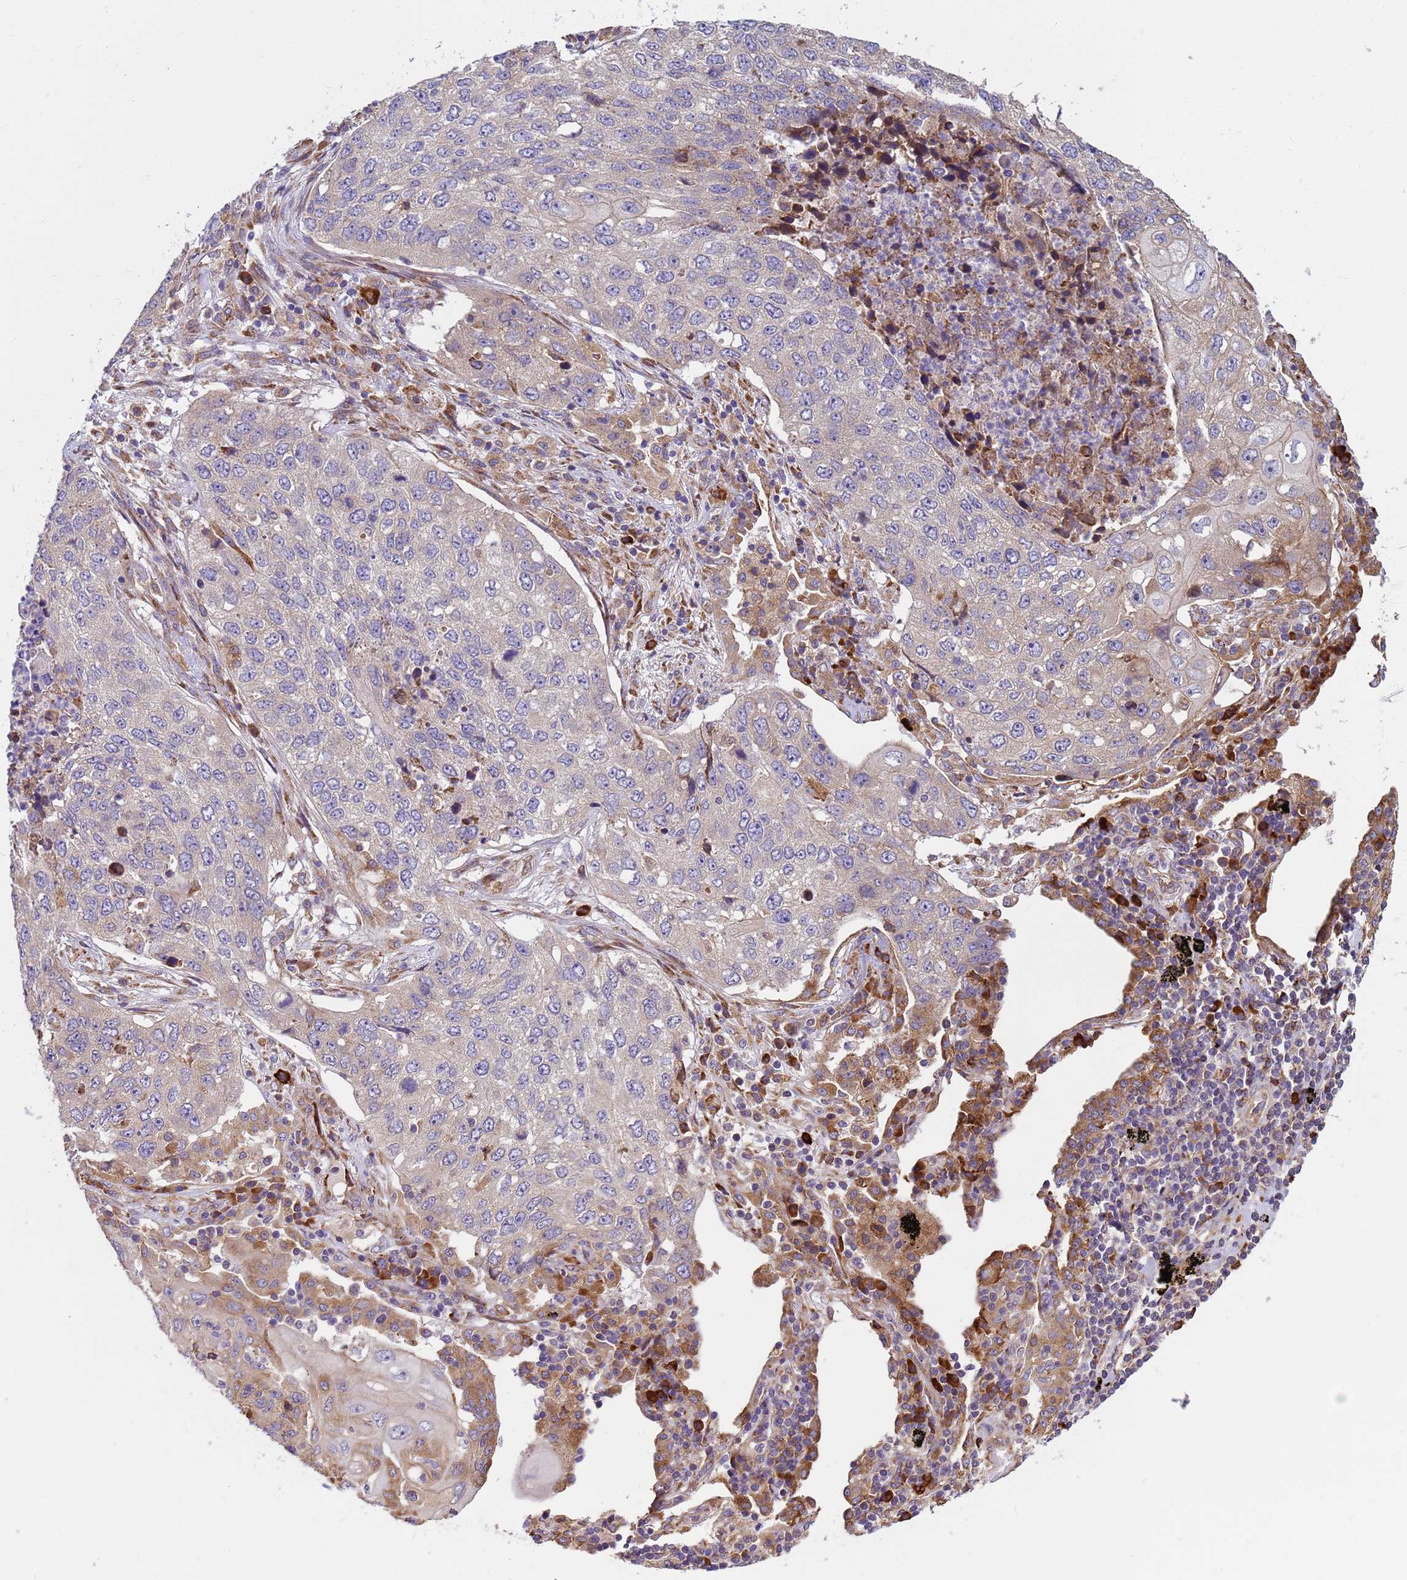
{"staining": {"intensity": "weak", "quantity": "<25%", "location": "cytoplasmic/membranous"}, "tissue": "lung cancer", "cell_type": "Tumor cells", "image_type": "cancer", "snomed": [{"axis": "morphology", "description": "Squamous cell carcinoma, NOS"}, {"axis": "topography", "description": "Lung"}], "caption": "DAB immunohistochemical staining of human lung cancer exhibits no significant staining in tumor cells.", "gene": "THAP5", "patient": {"sex": "female", "age": 63}}